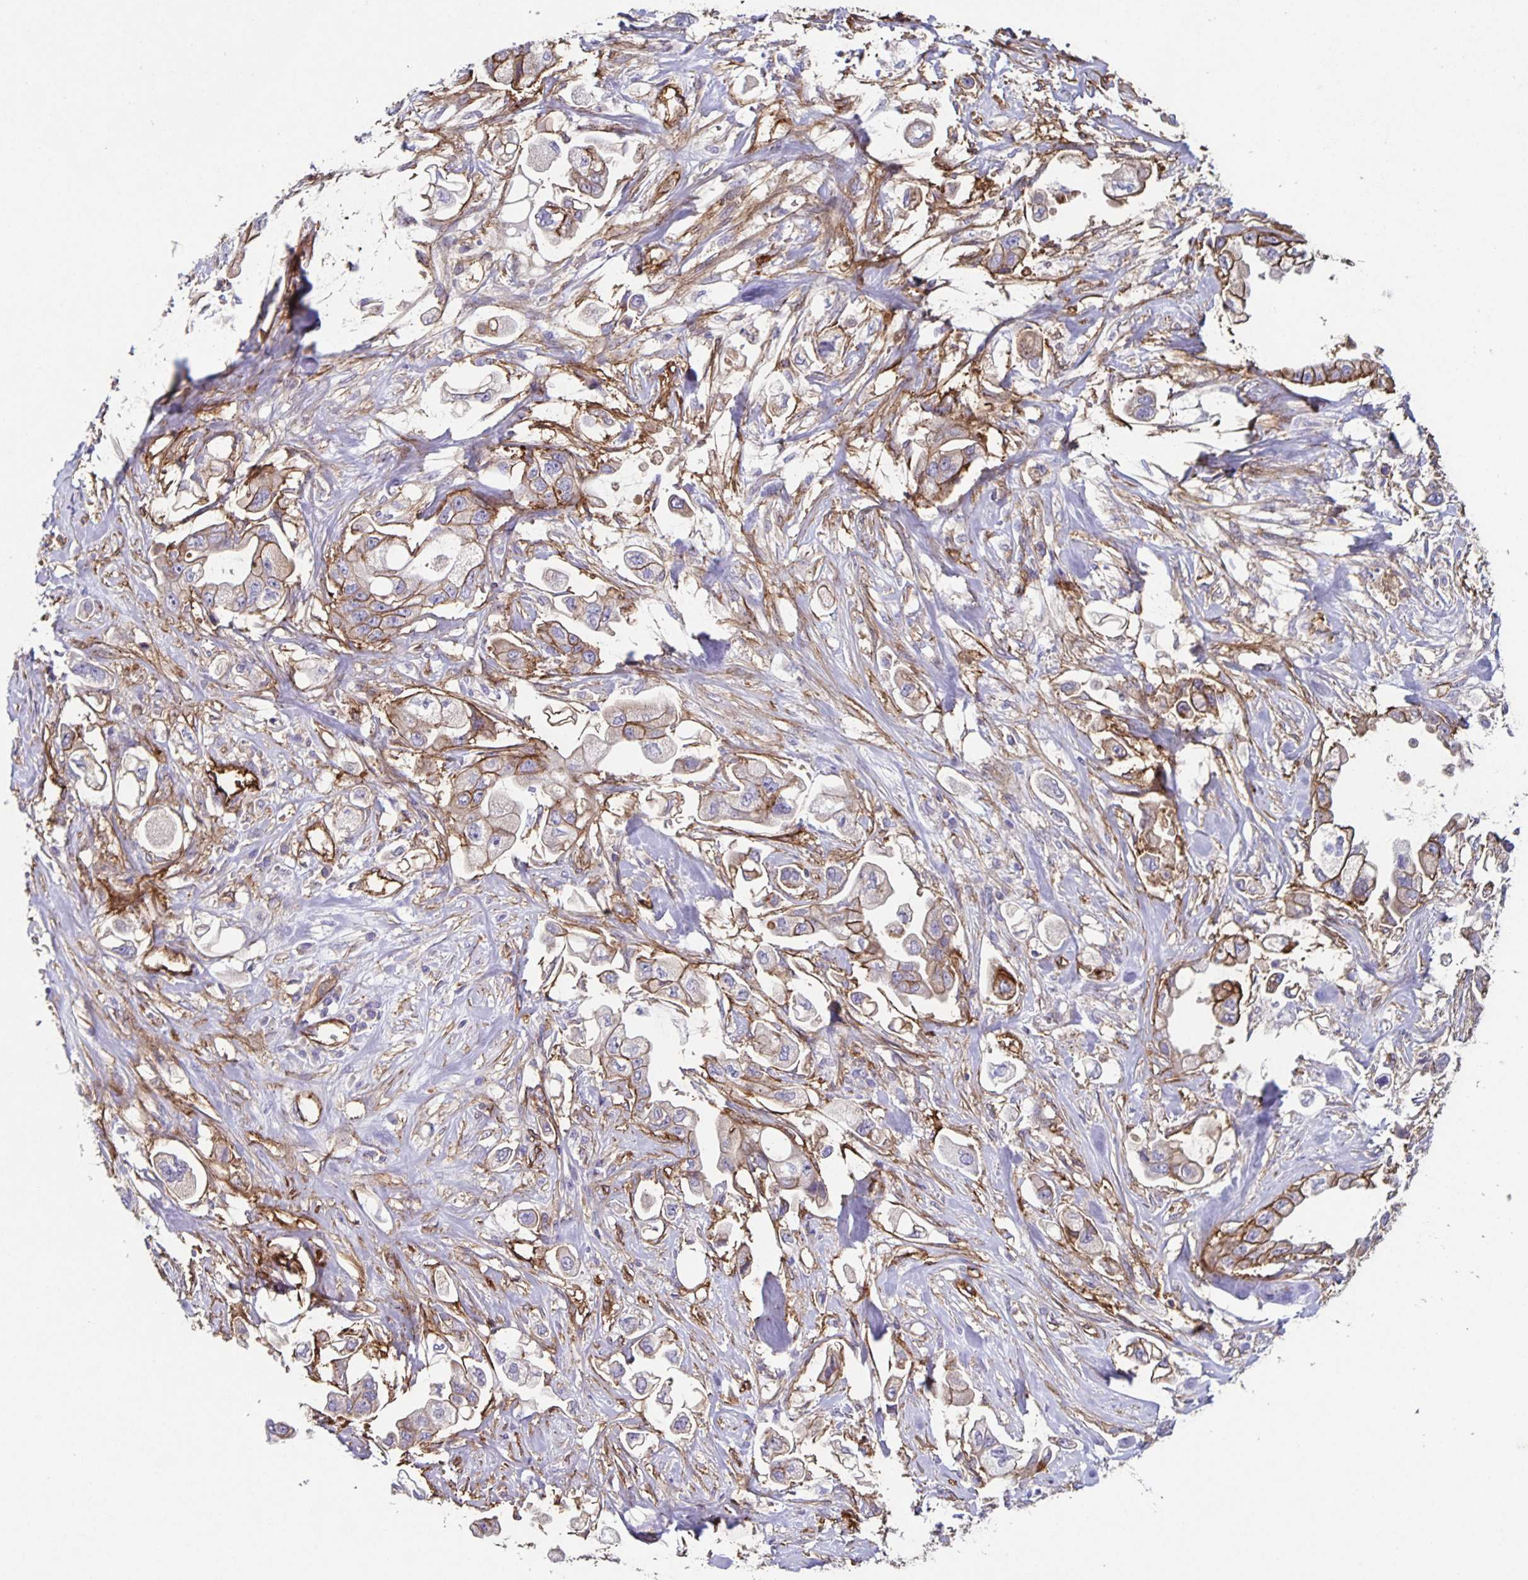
{"staining": {"intensity": "moderate", "quantity": "25%-75%", "location": "cytoplasmic/membranous"}, "tissue": "stomach cancer", "cell_type": "Tumor cells", "image_type": "cancer", "snomed": [{"axis": "morphology", "description": "Adenocarcinoma, NOS"}, {"axis": "topography", "description": "Stomach"}], "caption": "About 25%-75% of tumor cells in human stomach cancer (adenocarcinoma) exhibit moderate cytoplasmic/membranous protein positivity as visualized by brown immunohistochemical staining.", "gene": "ITGA2", "patient": {"sex": "male", "age": 62}}